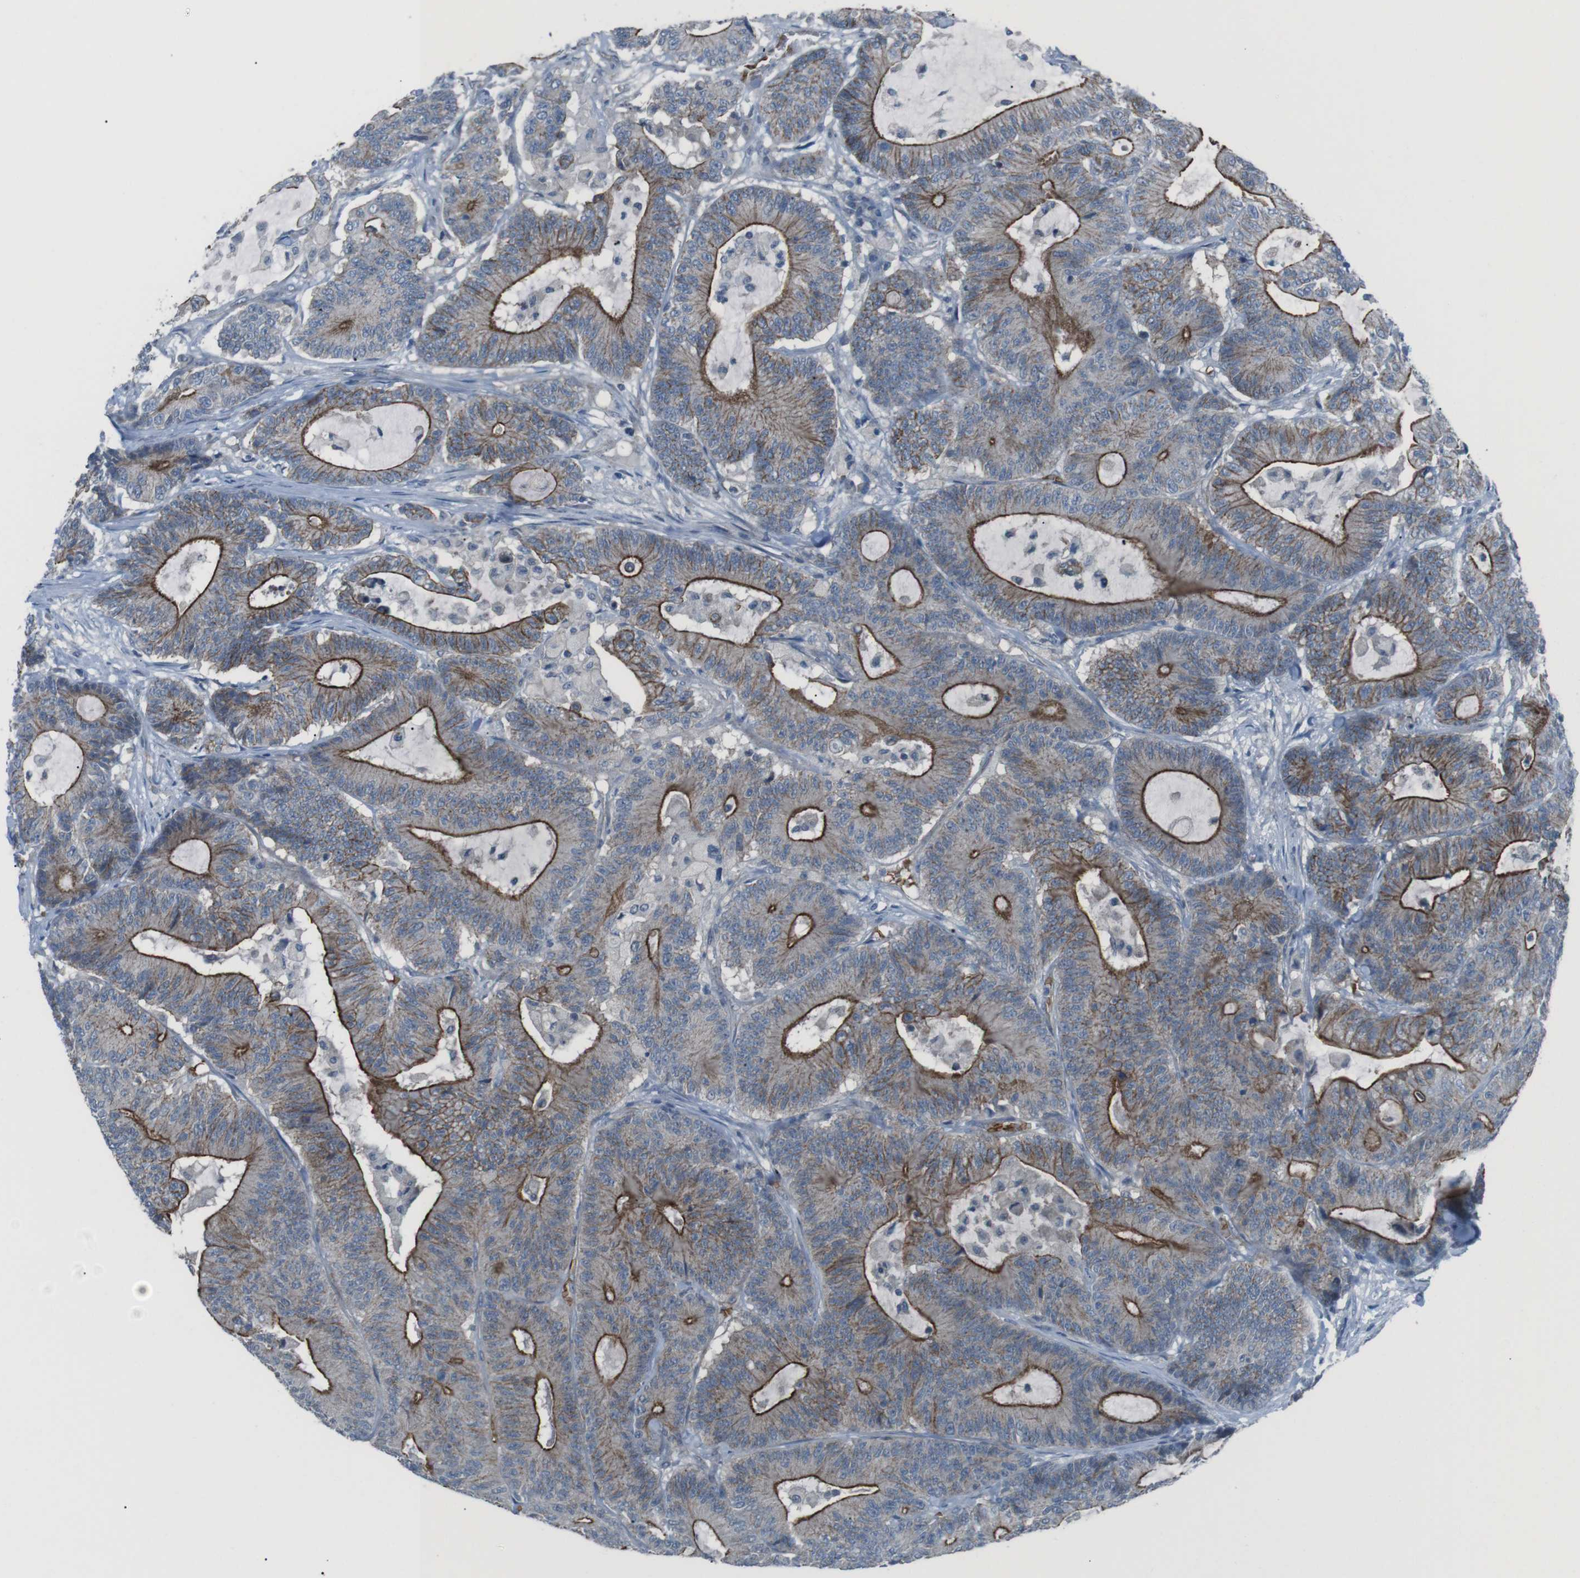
{"staining": {"intensity": "moderate", "quantity": "25%-75%", "location": "cytoplasmic/membranous"}, "tissue": "colorectal cancer", "cell_type": "Tumor cells", "image_type": "cancer", "snomed": [{"axis": "morphology", "description": "Adenocarcinoma, NOS"}, {"axis": "topography", "description": "Colon"}], "caption": "This histopathology image reveals immunohistochemistry staining of human adenocarcinoma (colorectal), with medium moderate cytoplasmic/membranous staining in about 25%-75% of tumor cells.", "gene": "SPTA1", "patient": {"sex": "female", "age": 84}}